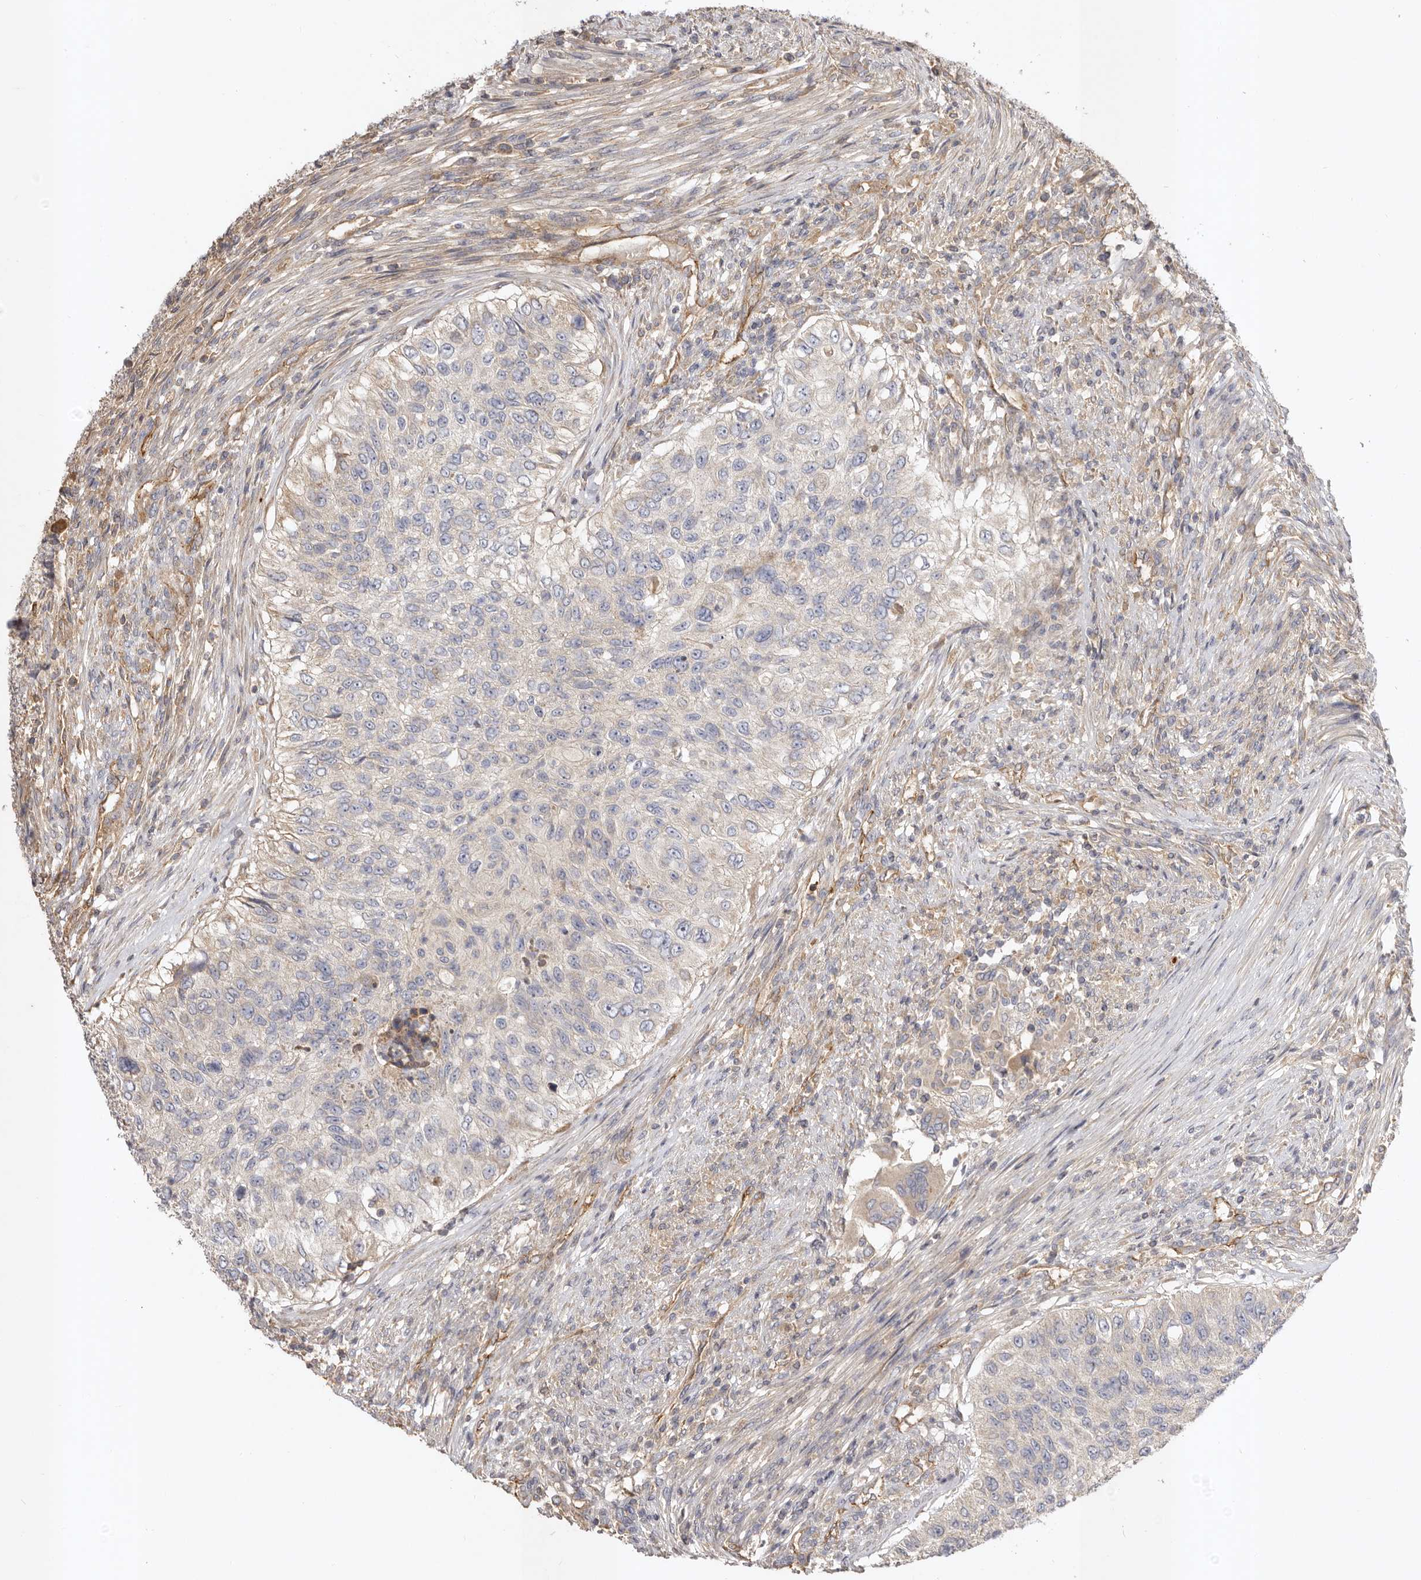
{"staining": {"intensity": "negative", "quantity": "none", "location": "none"}, "tissue": "urothelial cancer", "cell_type": "Tumor cells", "image_type": "cancer", "snomed": [{"axis": "morphology", "description": "Urothelial carcinoma, High grade"}, {"axis": "topography", "description": "Urinary bladder"}], "caption": "High magnification brightfield microscopy of urothelial cancer stained with DAB (3,3'-diaminobenzidine) (brown) and counterstained with hematoxylin (blue): tumor cells show no significant positivity.", "gene": "ADAMTS9", "patient": {"sex": "female", "age": 60}}